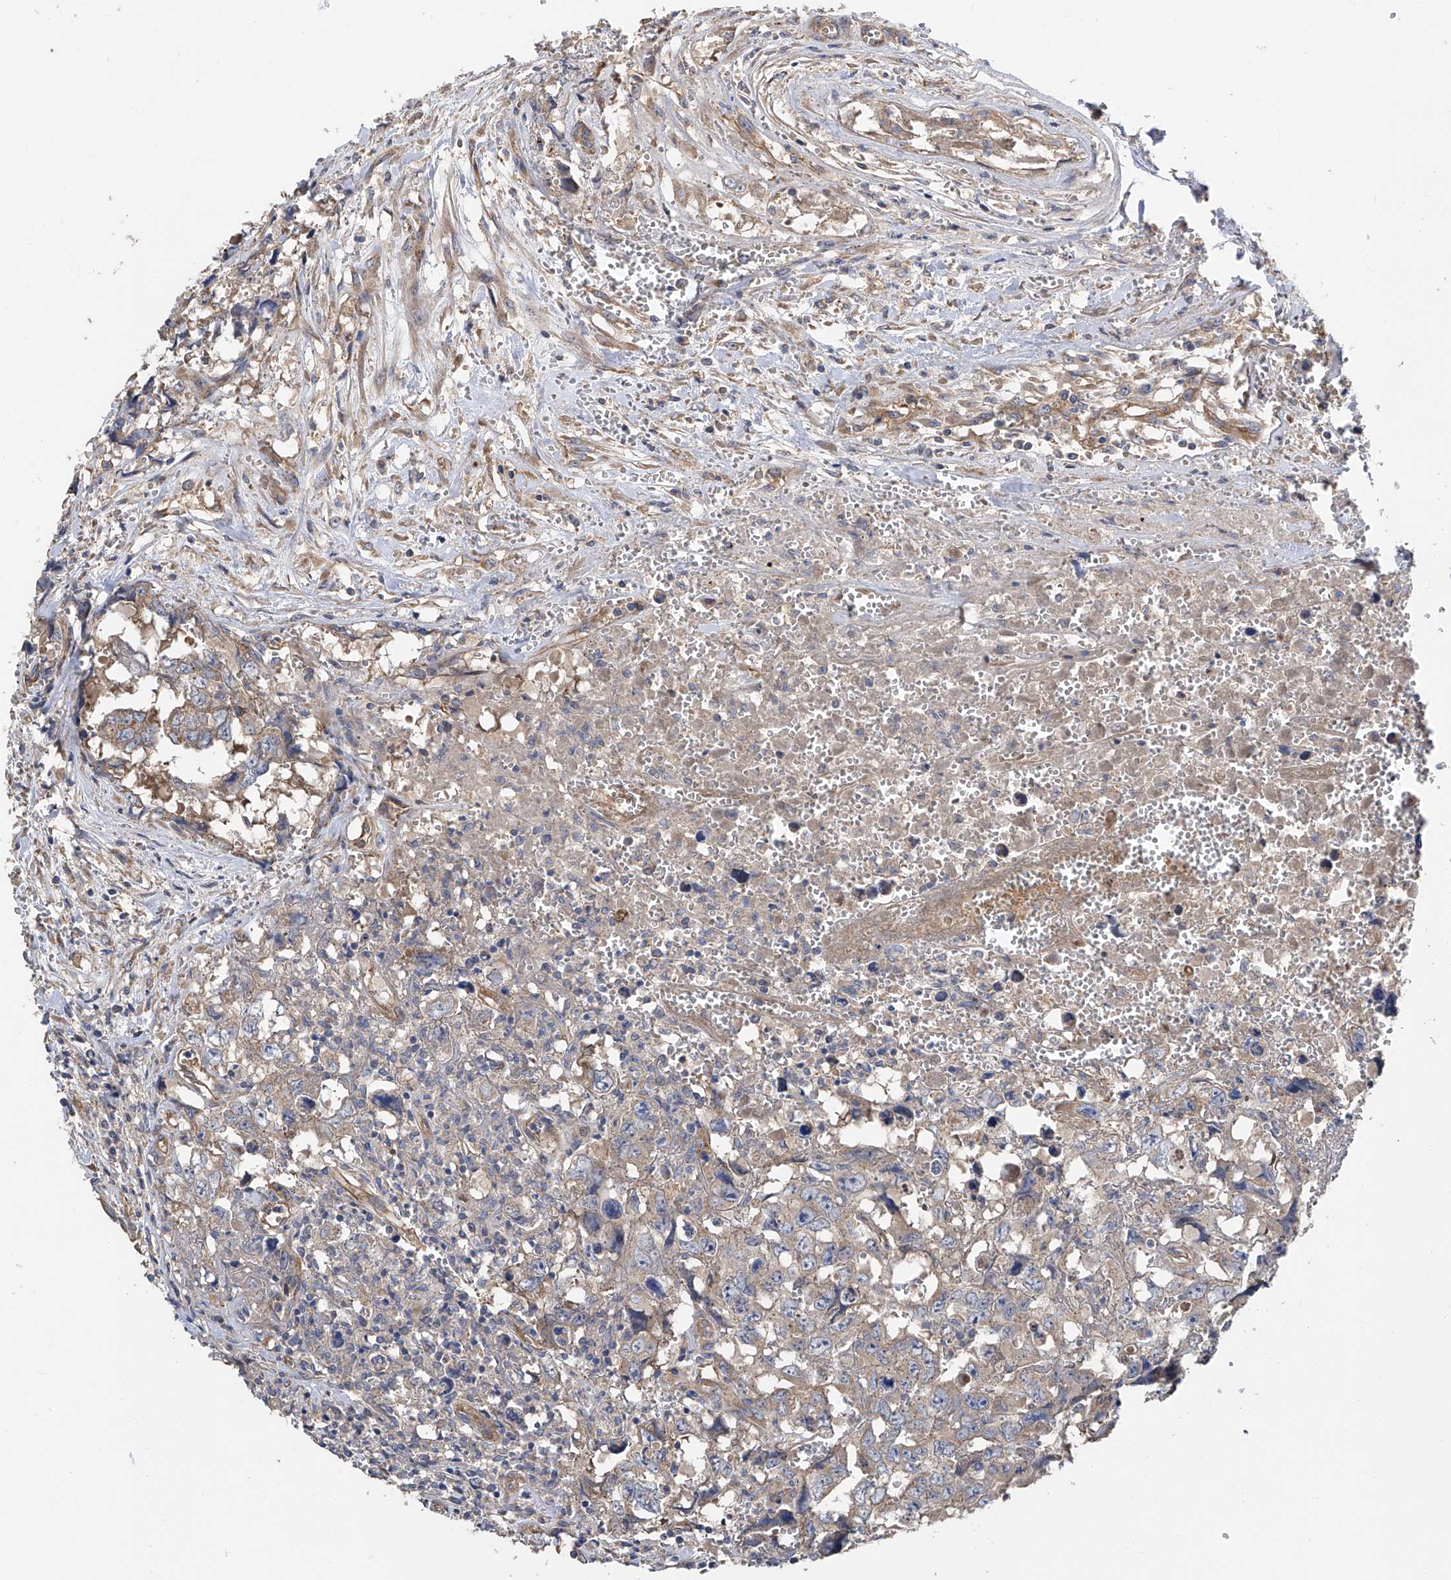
{"staining": {"intensity": "weak", "quantity": "25%-75%", "location": "cytoplasmic/membranous"}, "tissue": "testis cancer", "cell_type": "Tumor cells", "image_type": "cancer", "snomed": [{"axis": "morphology", "description": "Carcinoma, Embryonal, NOS"}, {"axis": "topography", "description": "Testis"}], "caption": "The immunohistochemical stain shows weak cytoplasmic/membranous positivity in tumor cells of embryonal carcinoma (testis) tissue.", "gene": "PTK2", "patient": {"sex": "male", "age": 31}}